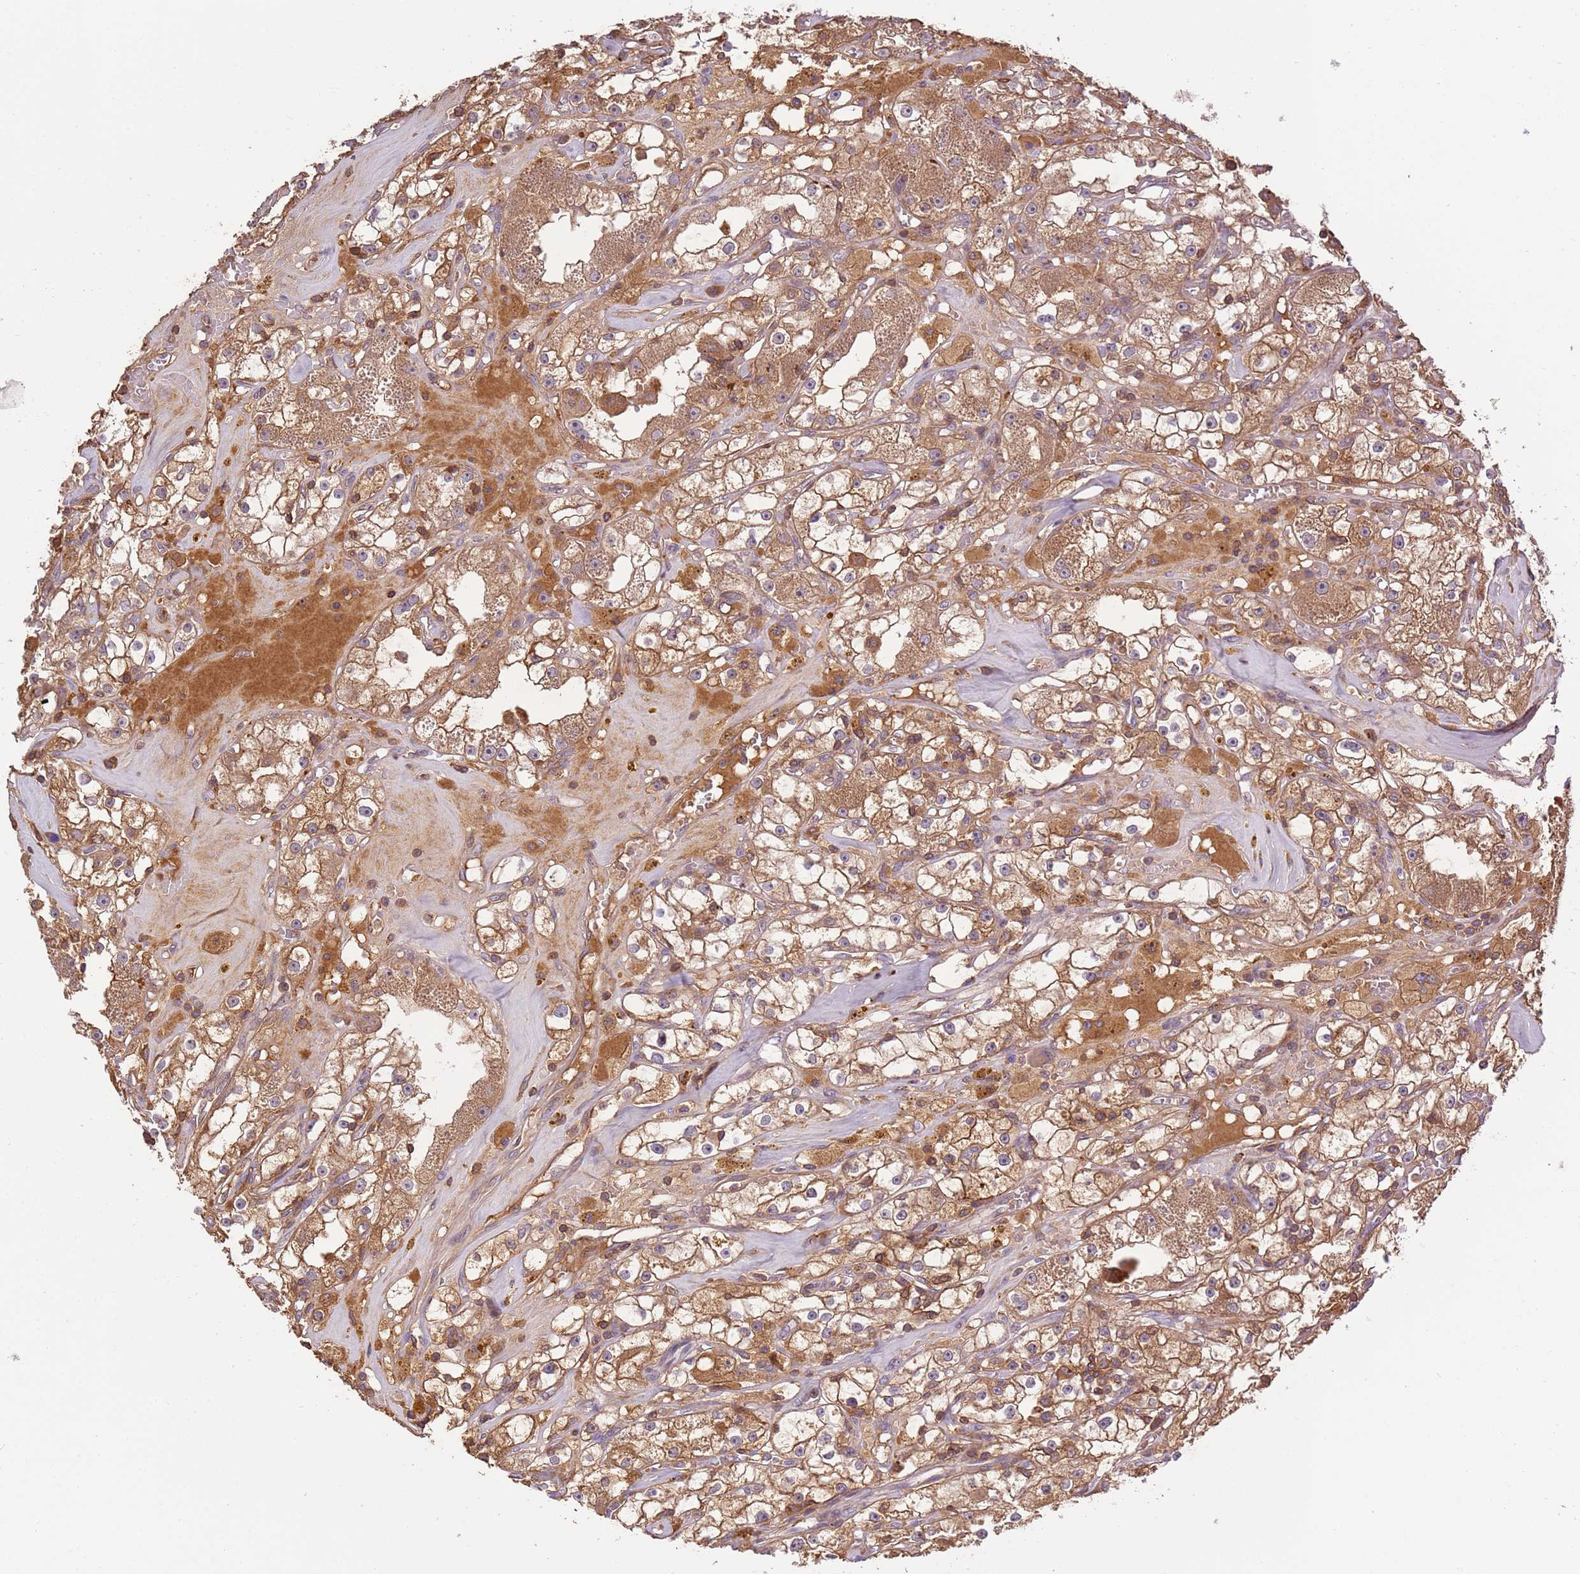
{"staining": {"intensity": "moderate", "quantity": ">75%", "location": "cytoplasmic/membranous"}, "tissue": "renal cancer", "cell_type": "Tumor cells", "image_type": "cancer", "snomed": [{"axis": "morphology", "description": "Adenocarcinoma, NOS"}, {"axis": "topography", "description": "Kidney"}], "caption": "Human renal cancer stained with a protein marker displays moderate staining in tumor cells.", "gene": "ZNF624", "patient": {"sex": "male", "age": 56}}